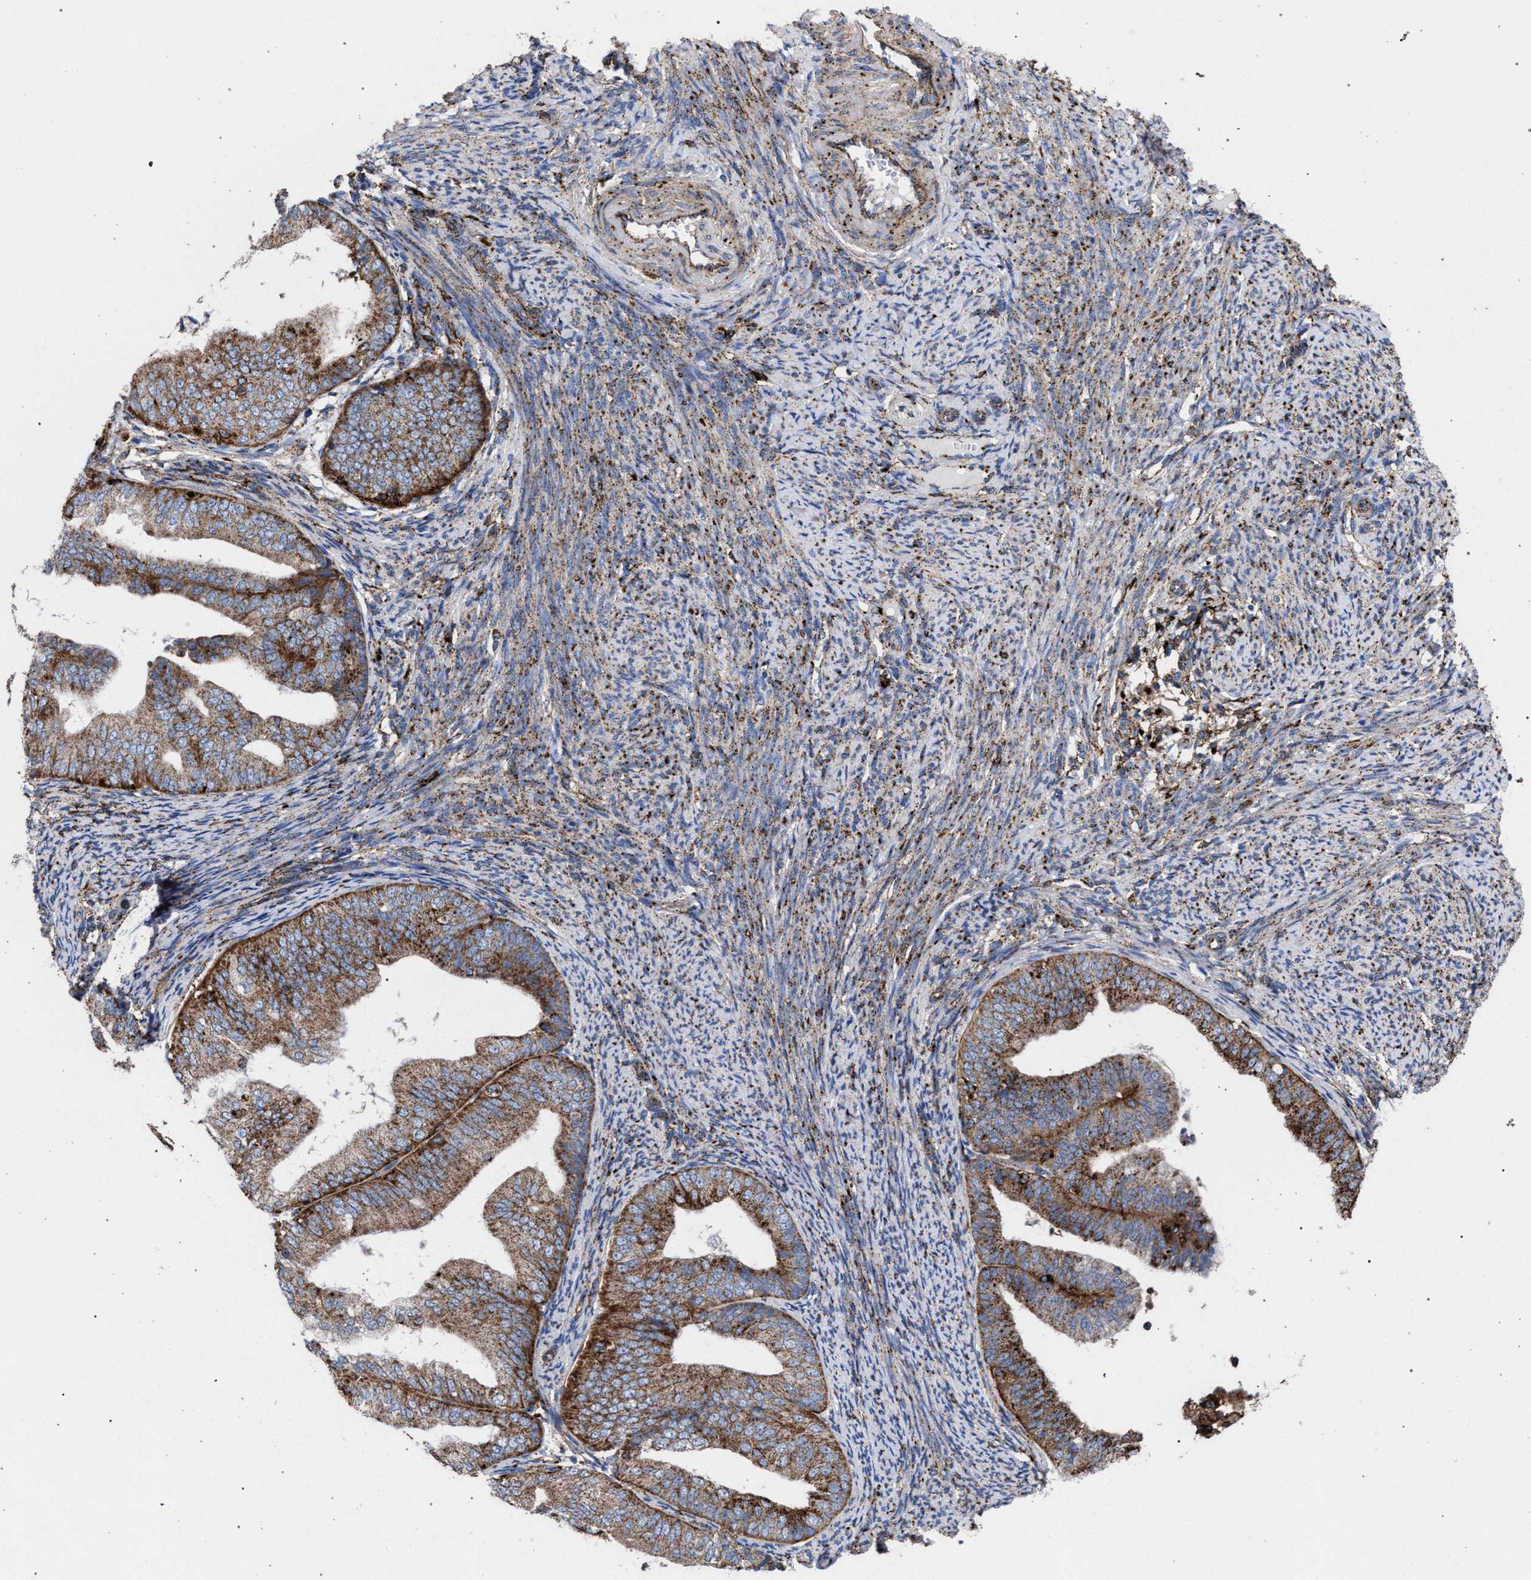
{"staining": {"intensity": "moderate", "quantity": ">75%", "location": "cytoplasmic/membranous"}, "tissue": "endometrial cancer", "cell_type": "Tumor cells", "image_type": "cancer", "snomed": [{"axis": "morphology", "description": "Adenocarcinoma, NOS"}, {"axis": "topography", "description": "Endometrium"}], "caption": "Adenocarcinoma (endometrial) stained for a protein displays moderate cytoplasmic/membranous positivity in tumor cells.", "gene": "PPT1", "patient": {"sex": "female", "age": 63}}